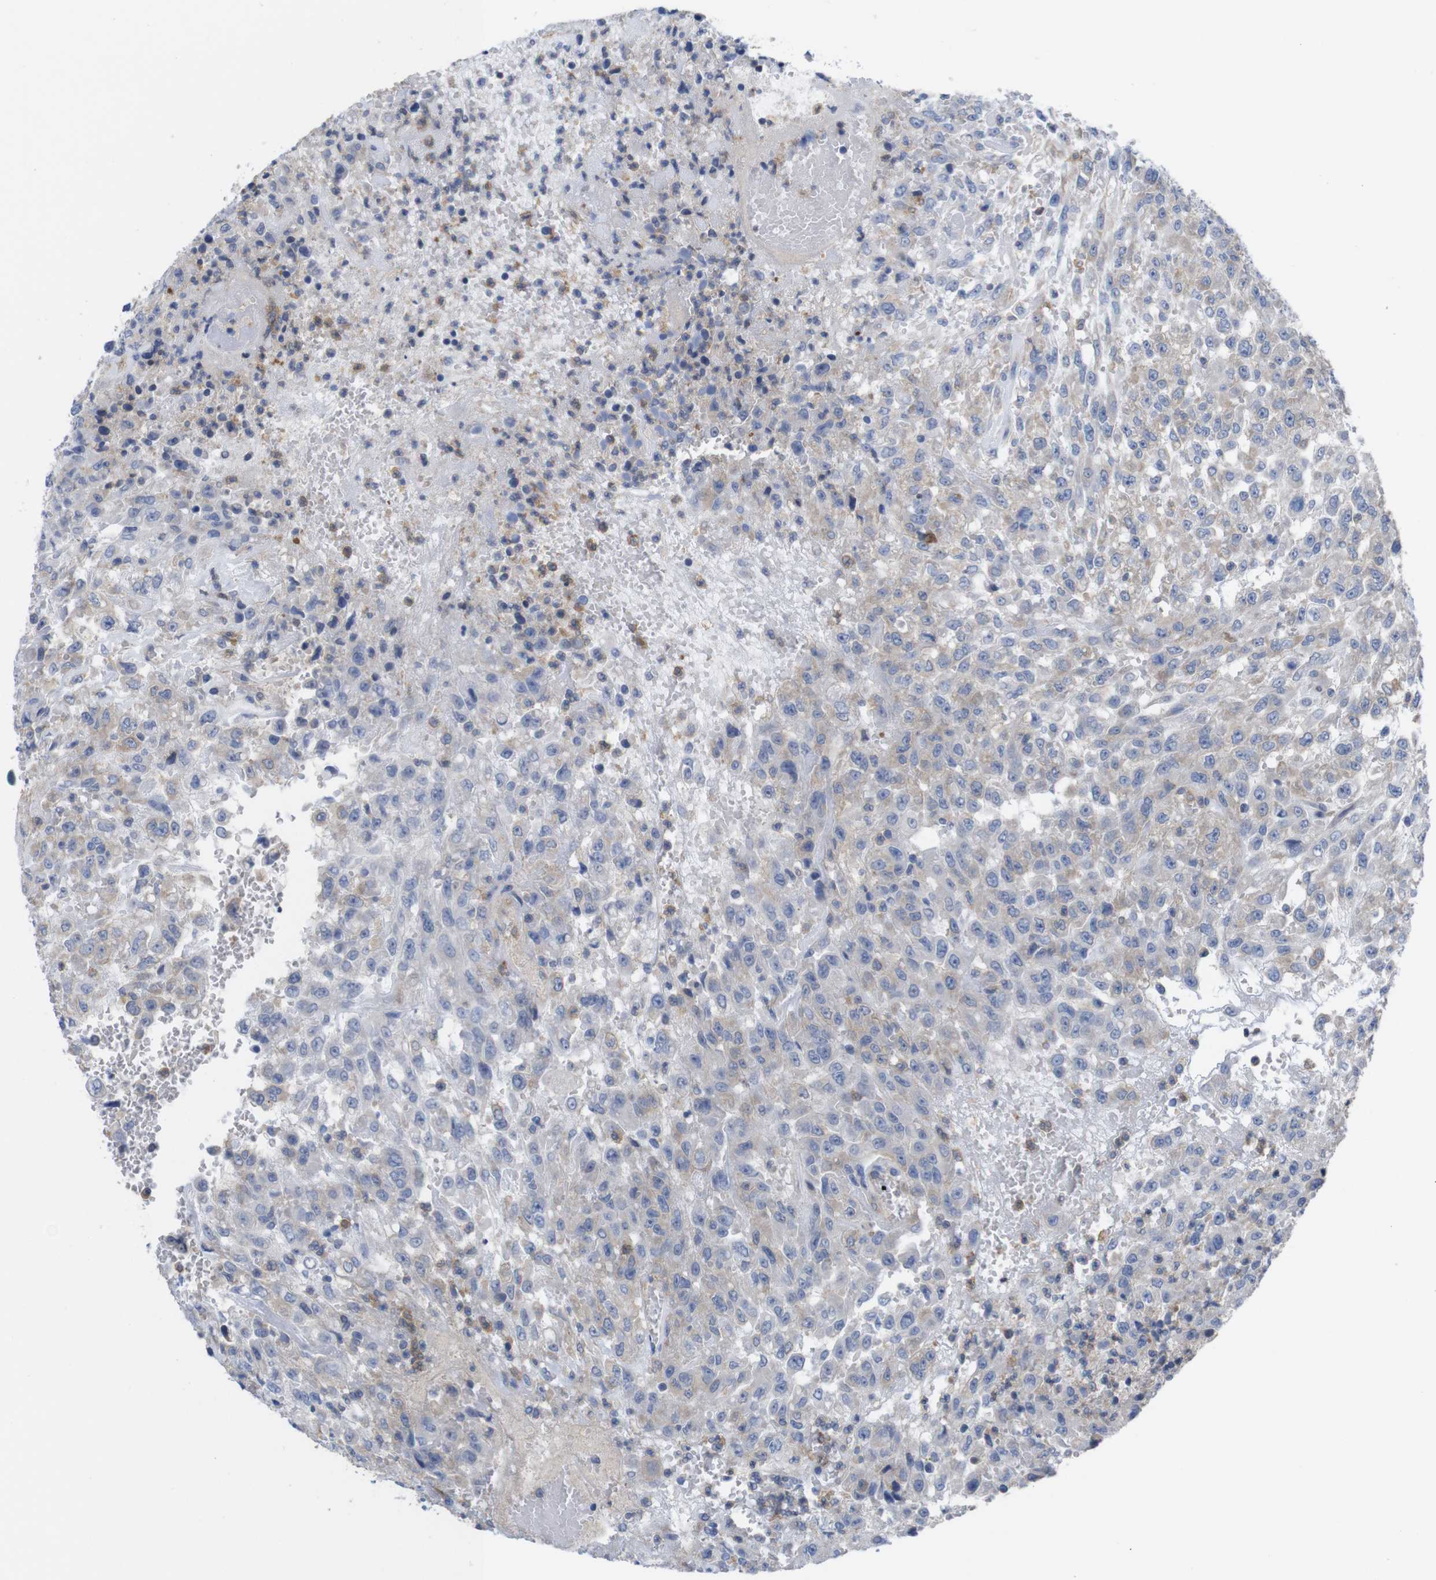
{"staining": {"intensity": "negative", "quantity": "none", "location": "none"}, "tissue": "urothelial cancer", "cell_type": "Tumor cells", "image_type": "cancer", "snomed": [{"axis": "morphology", "description": "Urothelial carcinoma, High grade"}, {"axis": "topography", "description": "Urinary bladder"}], "caption": "Immunohistochemistry (IHC) histopathology image of neoplastic tissue: human high-grade urothelial carcinoma stained with DAB (3,3'-diaminobenzidine) displays no significant protein staining in tumor cells. (Immunohistochemistry, brightfield microscopy, high magnification).", "gene": "USH1C", "patient": {"sex": "male", "age": 46}}